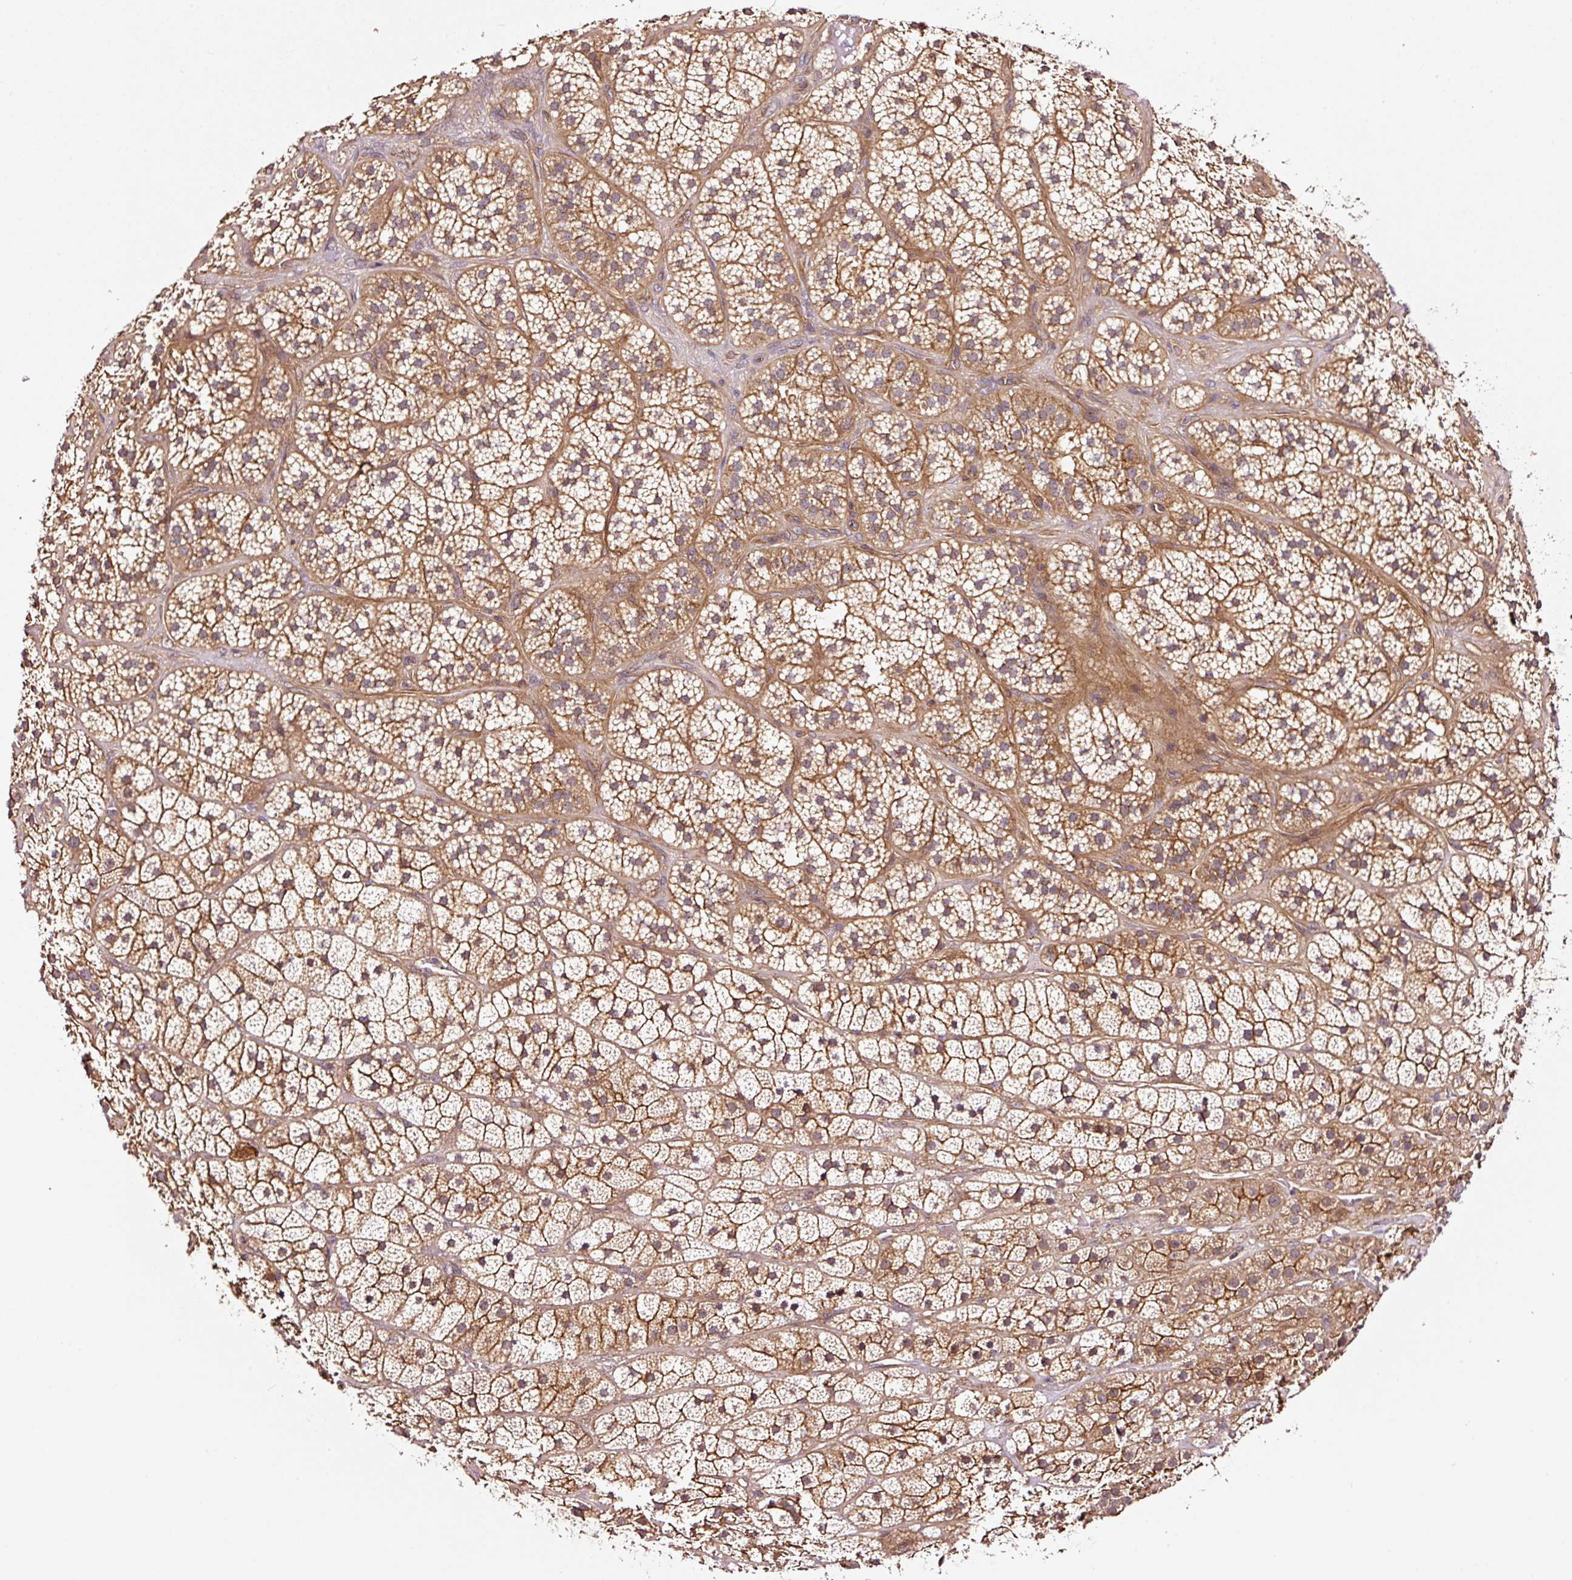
{"staining": {"intensity": "strong", "quantity": ">75%", "location": "cytoplasmic/membranous,nuclear"}, "tissue": "adrenal gland", "cell_type": "Glandular cells", "image_type": "normal", "snomed": [{"axis": "morphology", "description": "Normal tissue, NOS"}, {"axis": "topography", "description": "Adrenal gland"}], "caption": "Strong cytoplasmic/membranous,nuclear expression for a protein is seen in approximately >75% of glandular cells of unremarkable adrenal gland using immunohistochemistry (IHC).", "gene": "METAP1", "patient": {"sex": "male", "age": 57}}